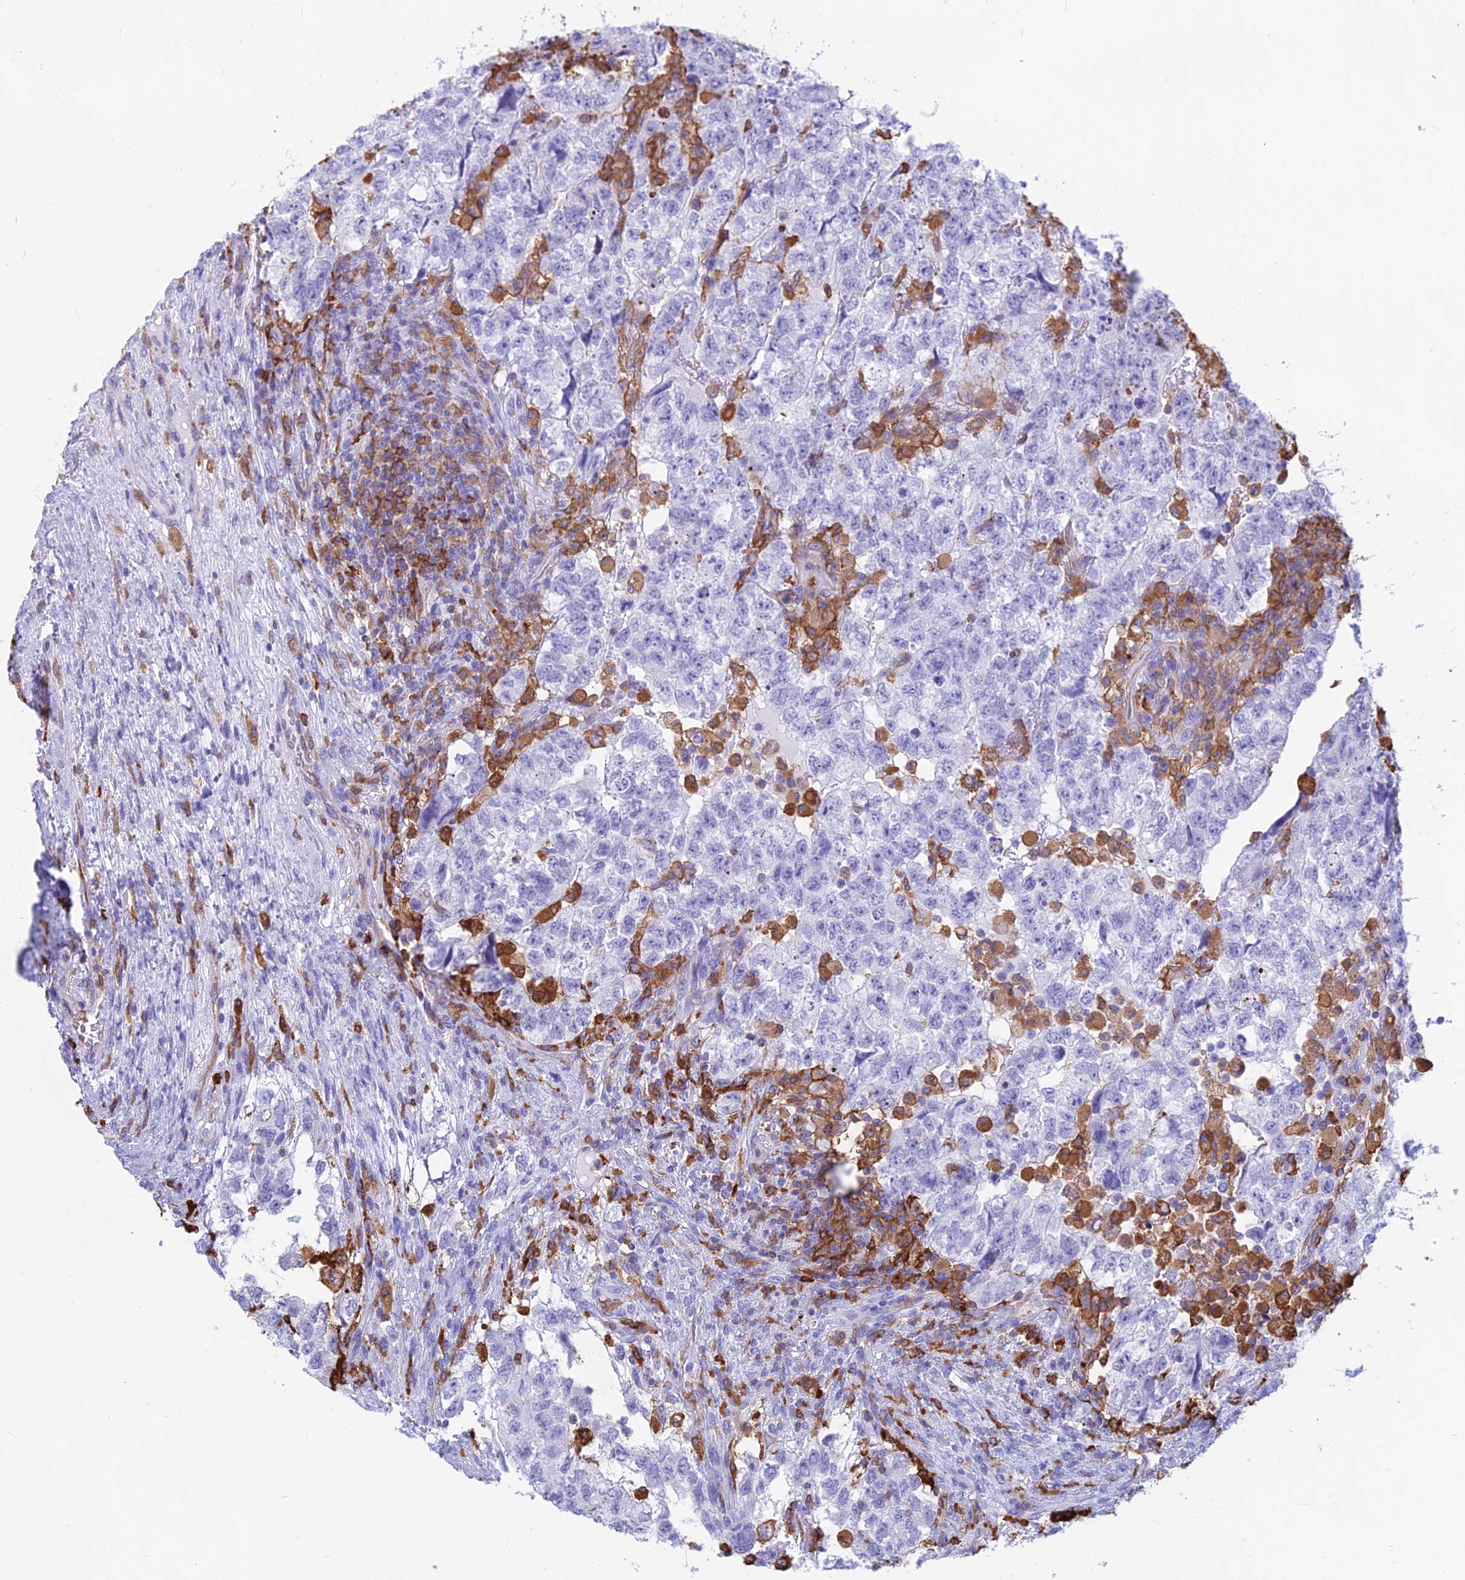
{"staining": {"intensity": "negative", "quantity": "none", "location": "none"}, "tissue": "testis cancer", "cell_type": "Tumor cells", "image_type": "cancer", "snomed": [{"axis": "morphology", "description": "Normal tissue, NOS"}, {"axis": "morphology", "description": "Carcinoma, Embryonal, NOS"}, {"axis": "topography", "description": "Testis"}], "caption": "The histopathology image demonstrates no staining of tumor cells in testis embryonal carcinoma.", "gene": "HLA-DRB1", "patient": {"sex": "male", "age": 36}}